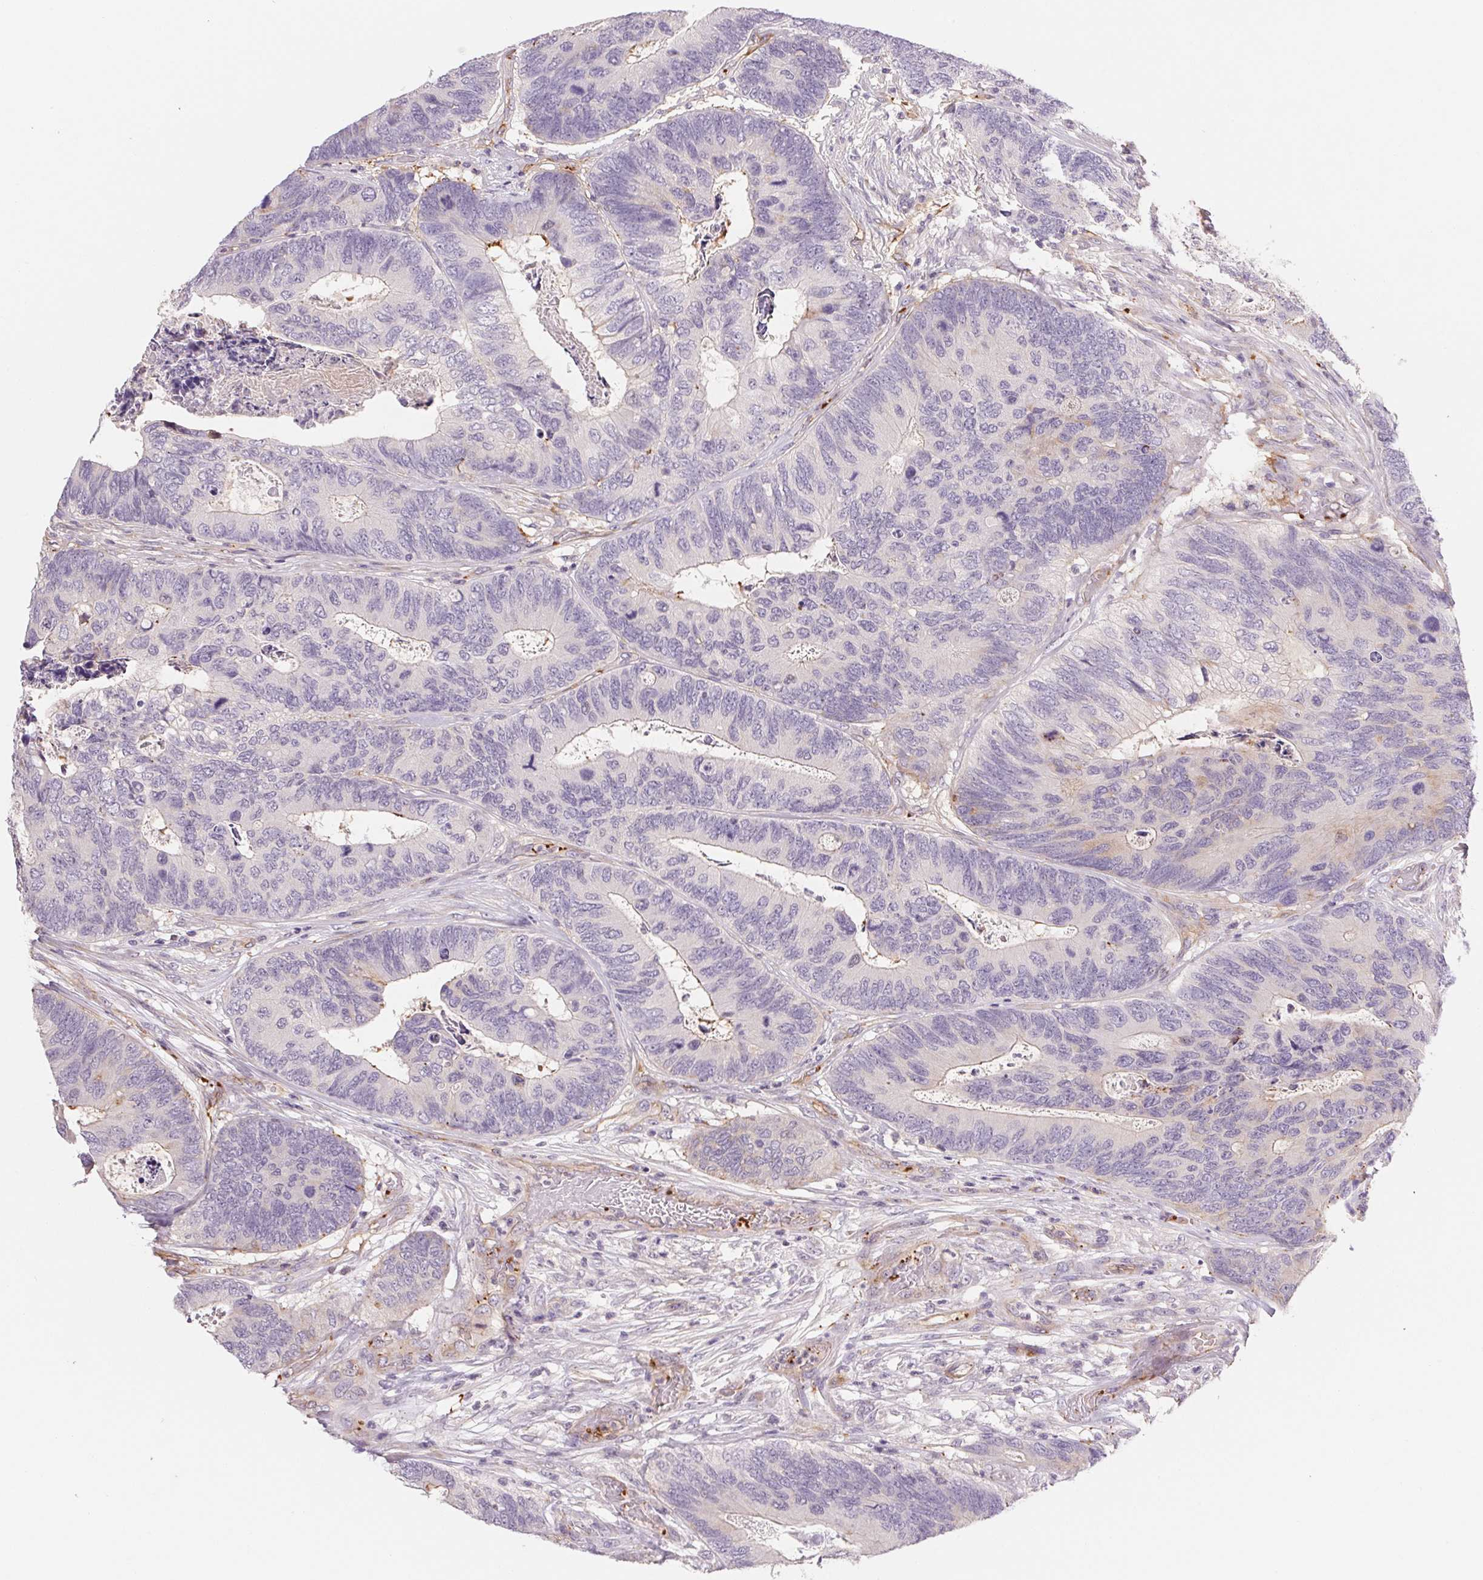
{"staining": {"intensity": "negative", "quantity": "none", "location": "none"}, "tissue": "colorectal cancer", "cell_type": "Tumor cells", "image_type": "cancer", "snomed": [{"axis": "morphology", "description": "Adenocarcinoma, NOS"}, {"axis": "topography", "description": "Colon"}], "caption": "The photomicrograph exhibits no significant staining in tumor cells of colorectal cancer (adenocarcinoma).", "gene": "ANKRD13B", "patient": {"sex": "female", "age": 67}}